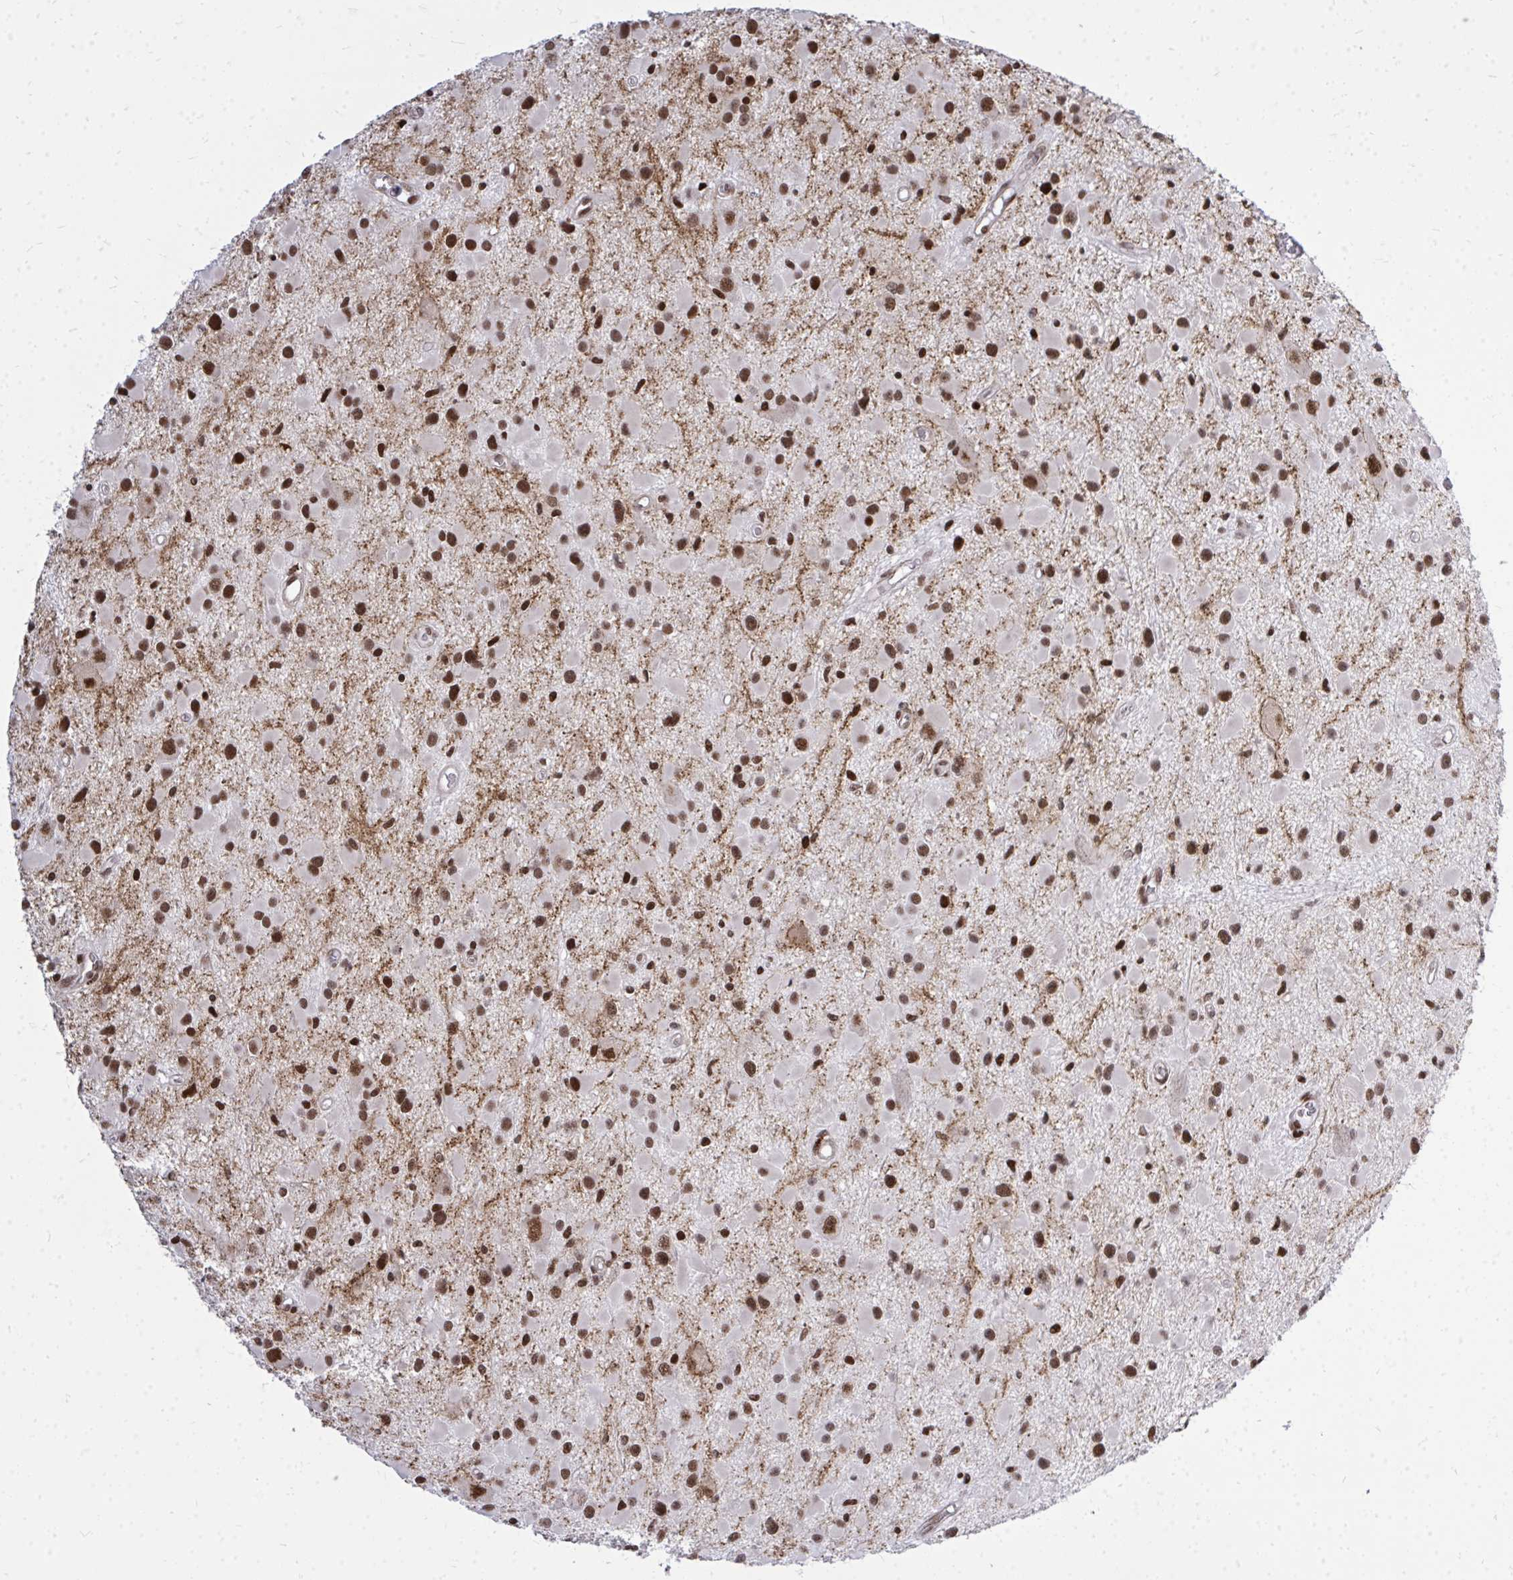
{"staining": {"intensity": "strong", "quantity": ">75%", "location": "nuclear"}, "tissue": "glioma", "cell_type": "Tumor cells", "image_type": "cancer", "snomed": [{"axis": "morphology", "description": "Glioma, malignant, High grade"}, {"axis": "topography", "description": "Brain"}], "caption": "The photomicrograph exhibits a brown stain indicating the presence of a protein in the nuclear of tumor cells in high-grade glioma (malignant). The protein of interest is shown in brown color, while the nuclei are stained blue.", "gene": "TBL1Y", "patient": {"sex": "male", "age": 54}}